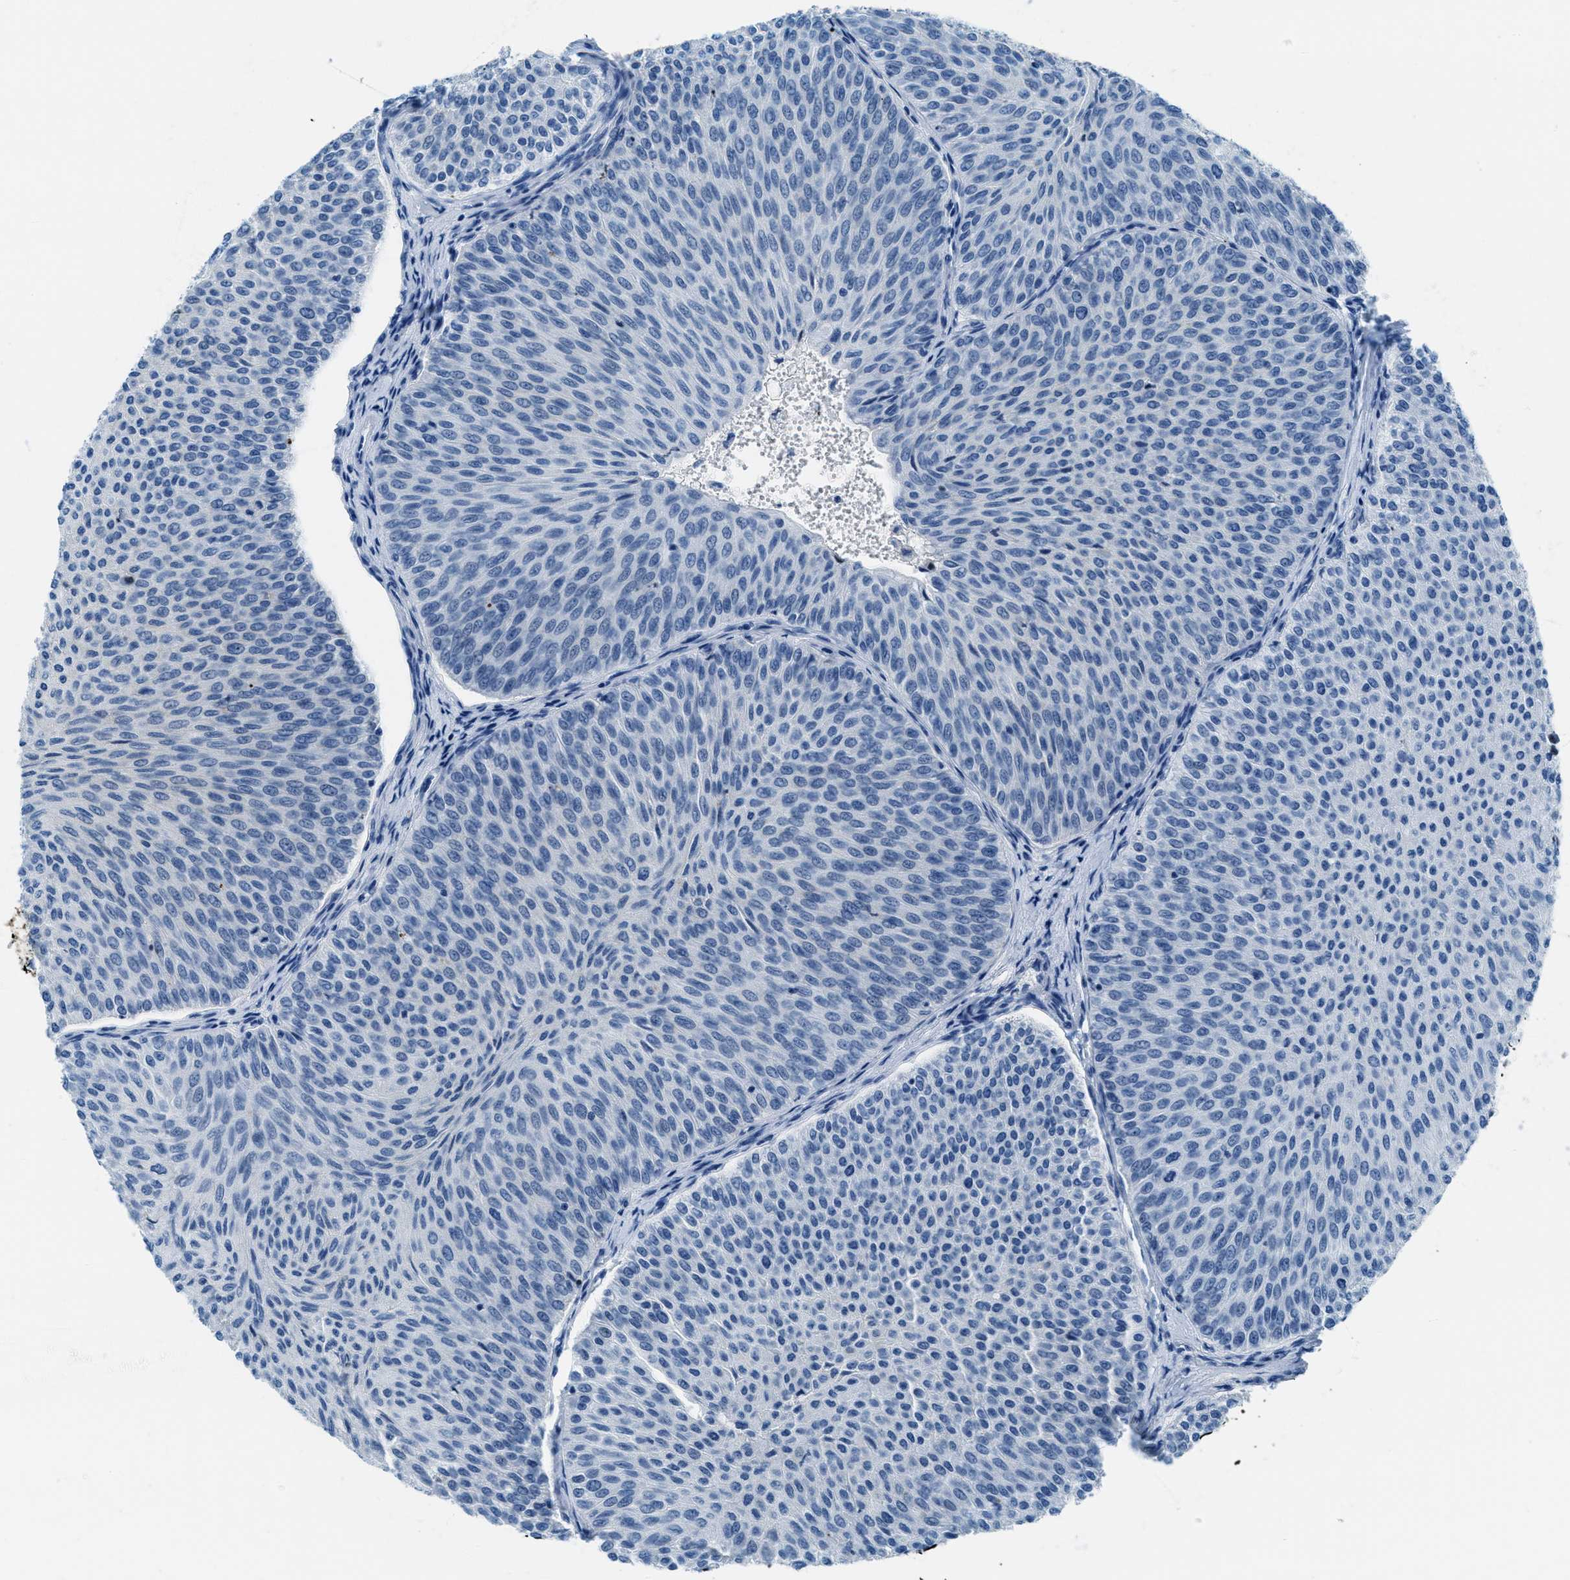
{"staining": {"intensity": "negative", "quantity": "none", "location": "none"}, "tissue": "urothelial cancer", "cell_type": "Tumor cells", "image_type": "cancer", "snomed": [{"axis": "morphology", "description": "Urothelial carcinoma, Low grade"}, {"axis": "topography", "description": "Urinary bladder"}], "caption": "DAB immunohistochemical staining of urothelial cancer exhibits no significant expression in tumor cells.", "gene": "PLA2G2A", "patient": {"sex": "male", "age": 78}}